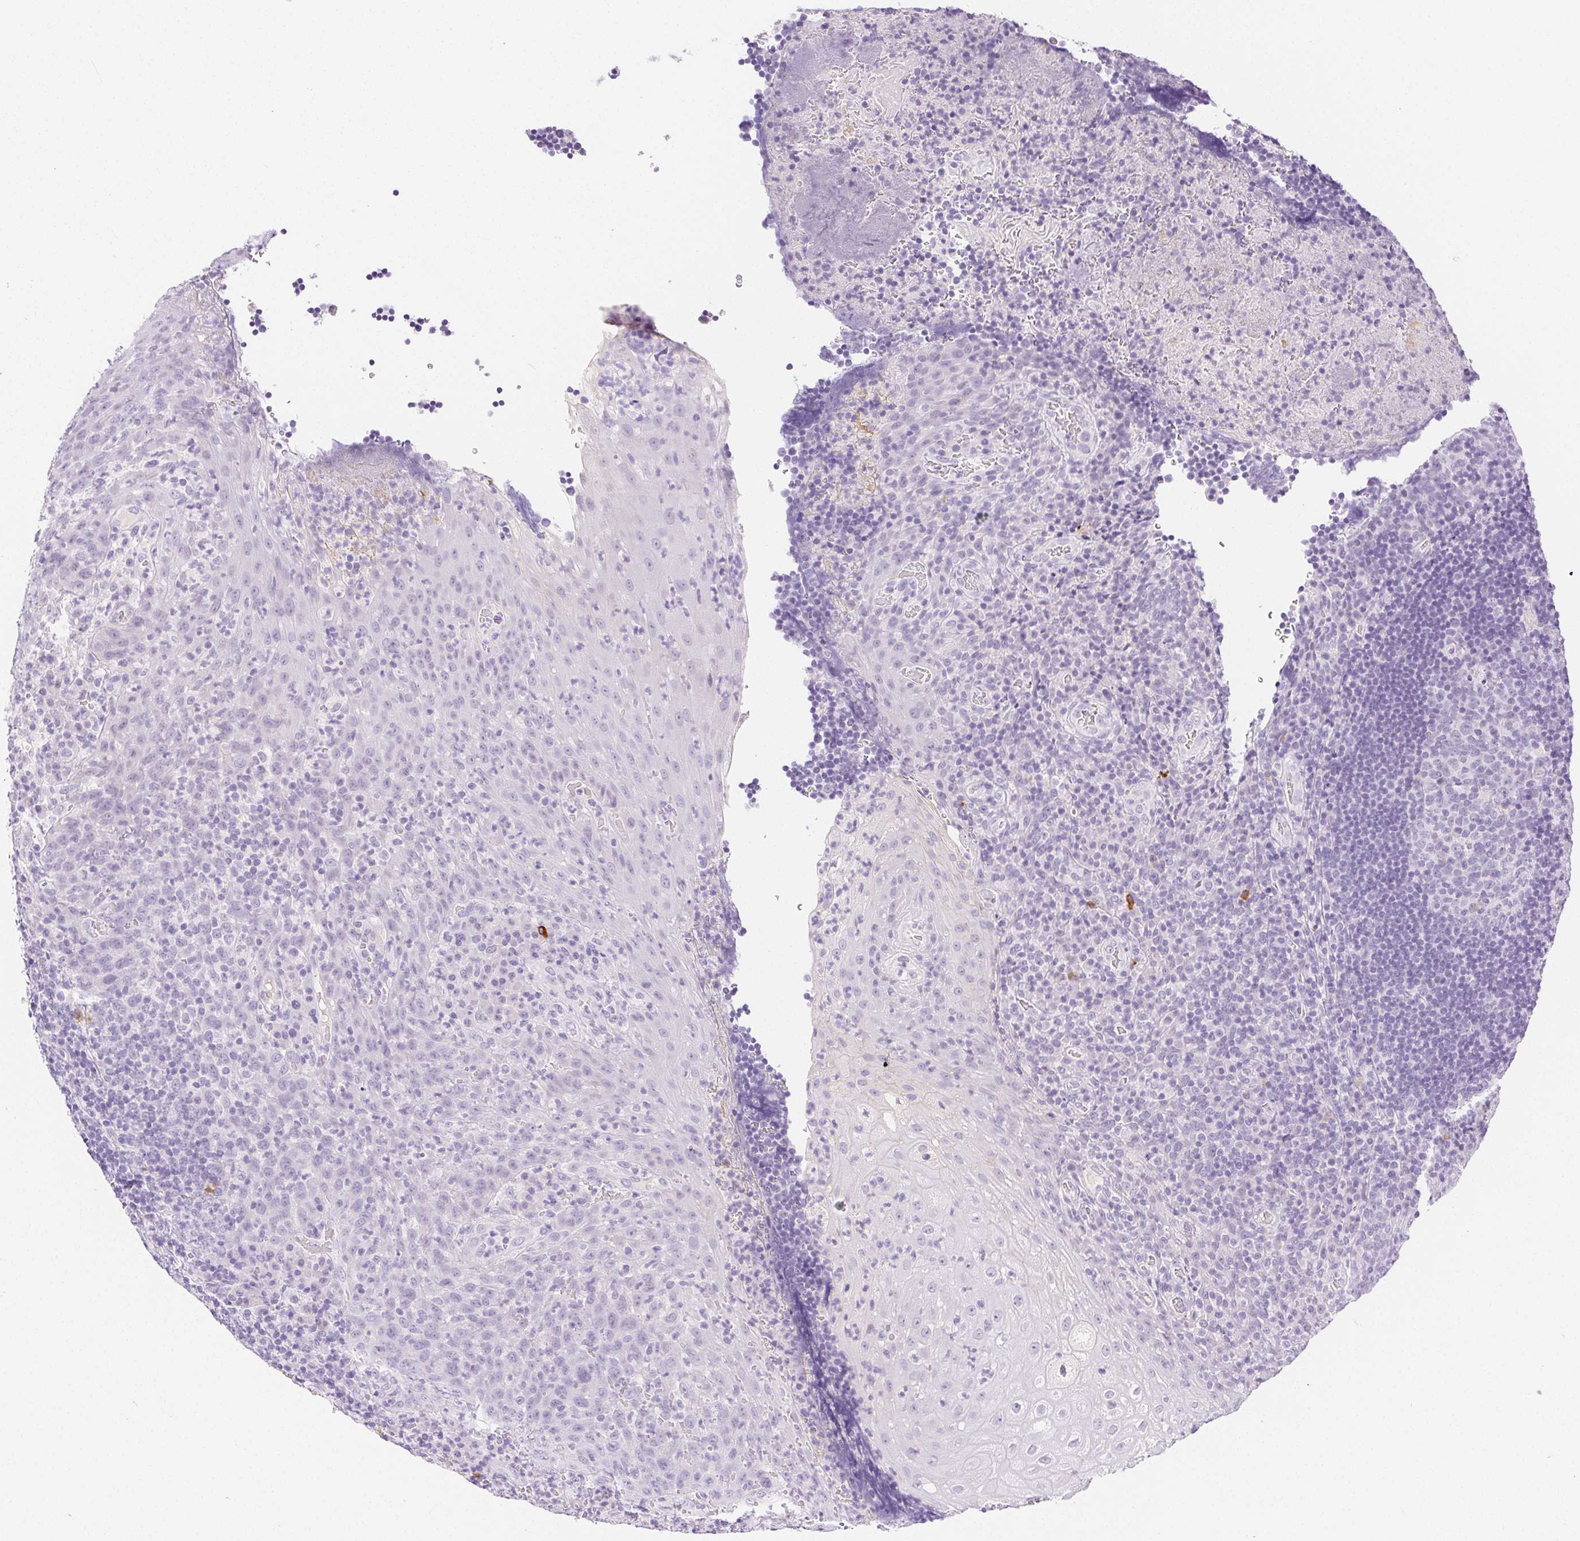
{"staining": {"intensity": "negative", "quantity": "none", "location": "none"}, "tissue": "tonsil", "cell_type": "Germinal center cells", "image_type": "normal", "snomed": [{"axis": "morphology", "description": "Normal tissue, NOS"}, {"axis": "topography", "description": "Tonsil"}], "caption": "IHC image of normal tonsil: tonsil stained with DAB reveals no significant protein staining in germinal center cells.", "gene": "SPACA4", "patient": {"sex": "male", "age": 17}}